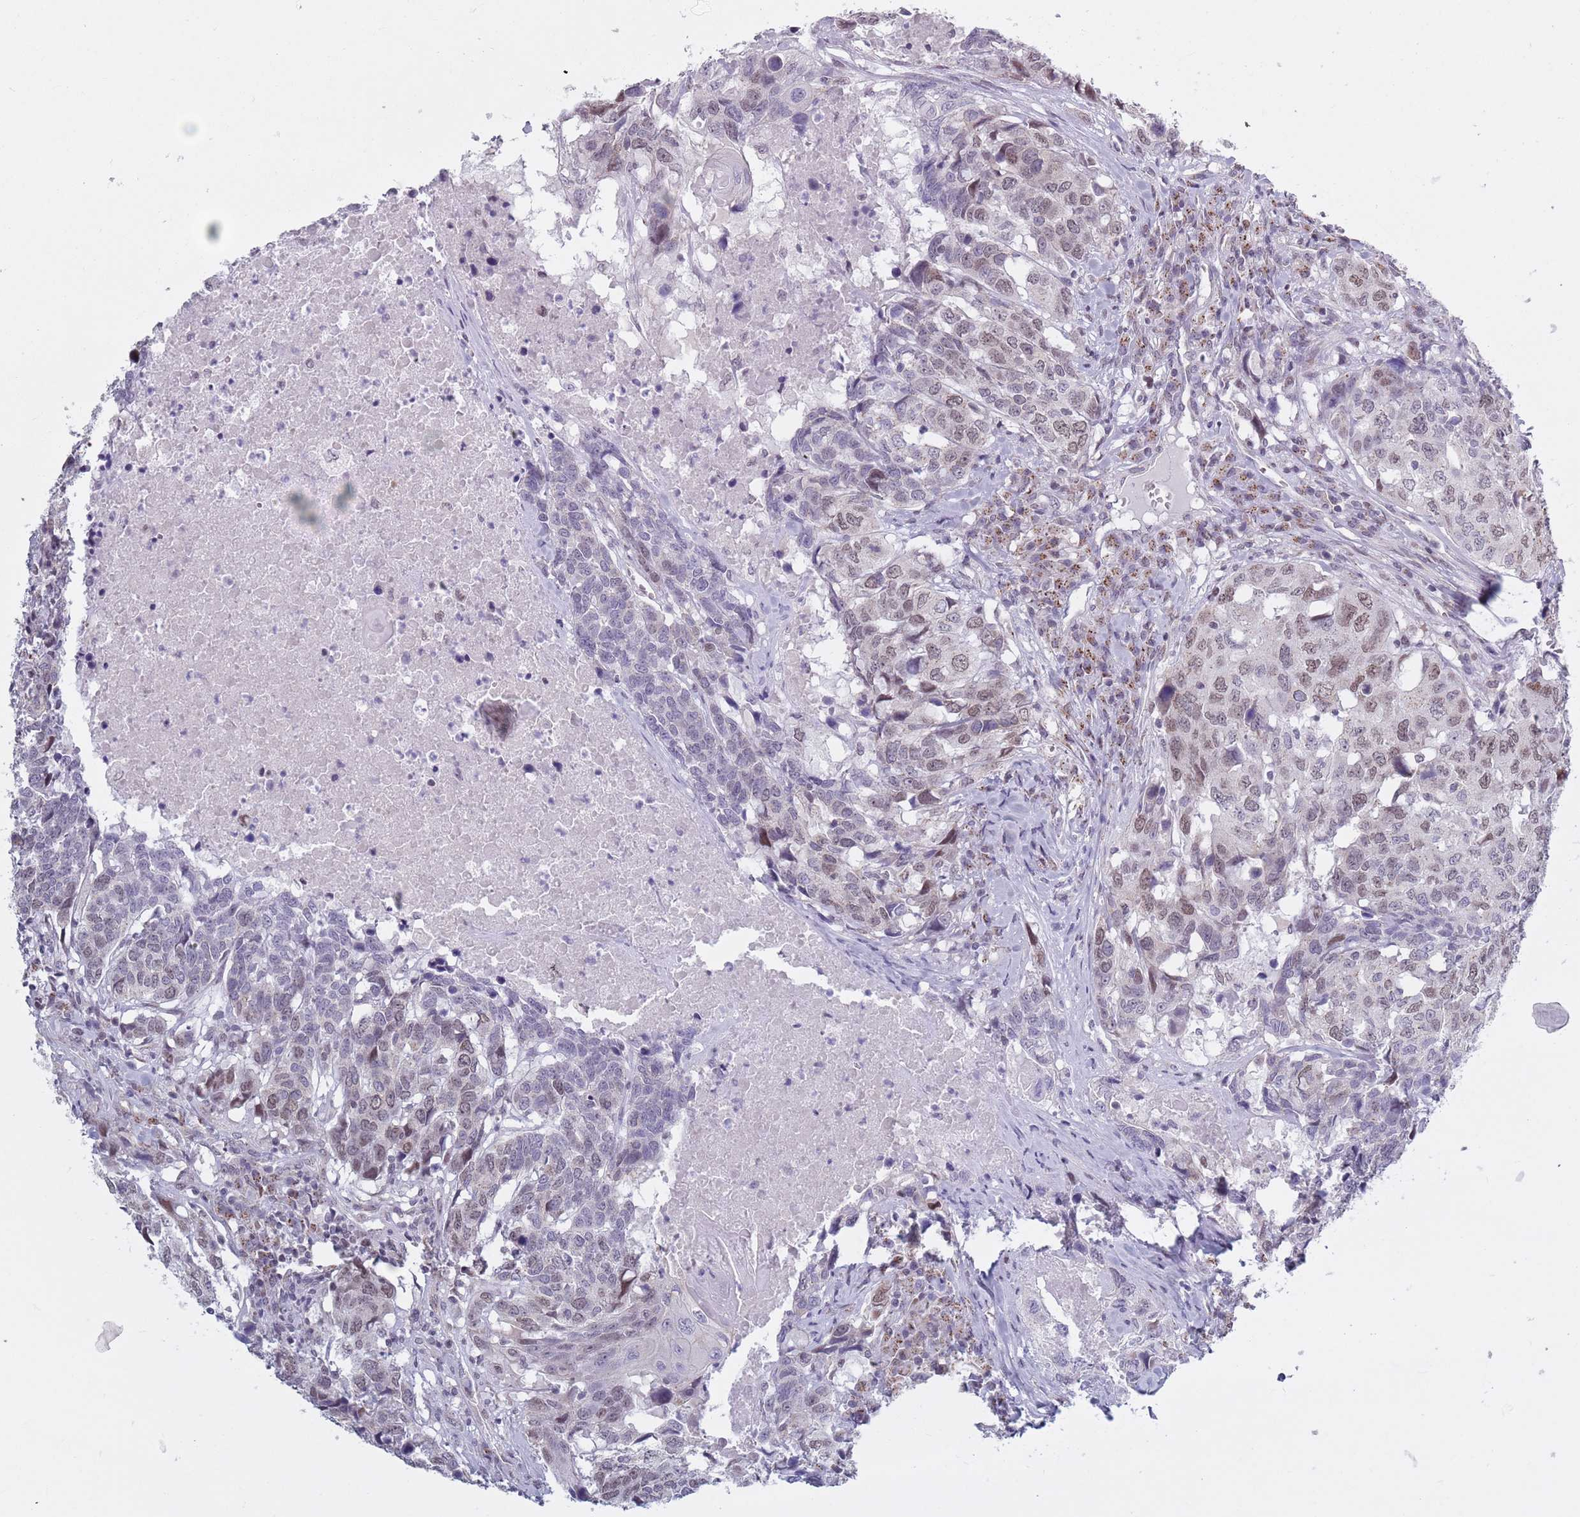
{"staining": {"intensity": "weak", "quantity": "<25%", "location": "cytoplasmic/membranous,nuclear"}, "tissue": "head and neck cancer", "cell_type": "Tumor cells", "image_type": "cancer", "snomed": [{"axis": "morphology", "description": "Squamous cell carcinoma, NOS"}, {"axis": "topography", "description": "Head-Neck"}], "caption": "Protein analysis of head and neck squamous cell carcinoma reveals no significant expression in tumor cells. The staining was performed using DAB (3,3'-diaminobenzidine) to visualize the protein expression in brown, while the nuclei were stained in blue with hematoxylin (Magnification: 20x).", "gene": "ZKSCAN2", "patient": {"sex": "male", "age": 66}}